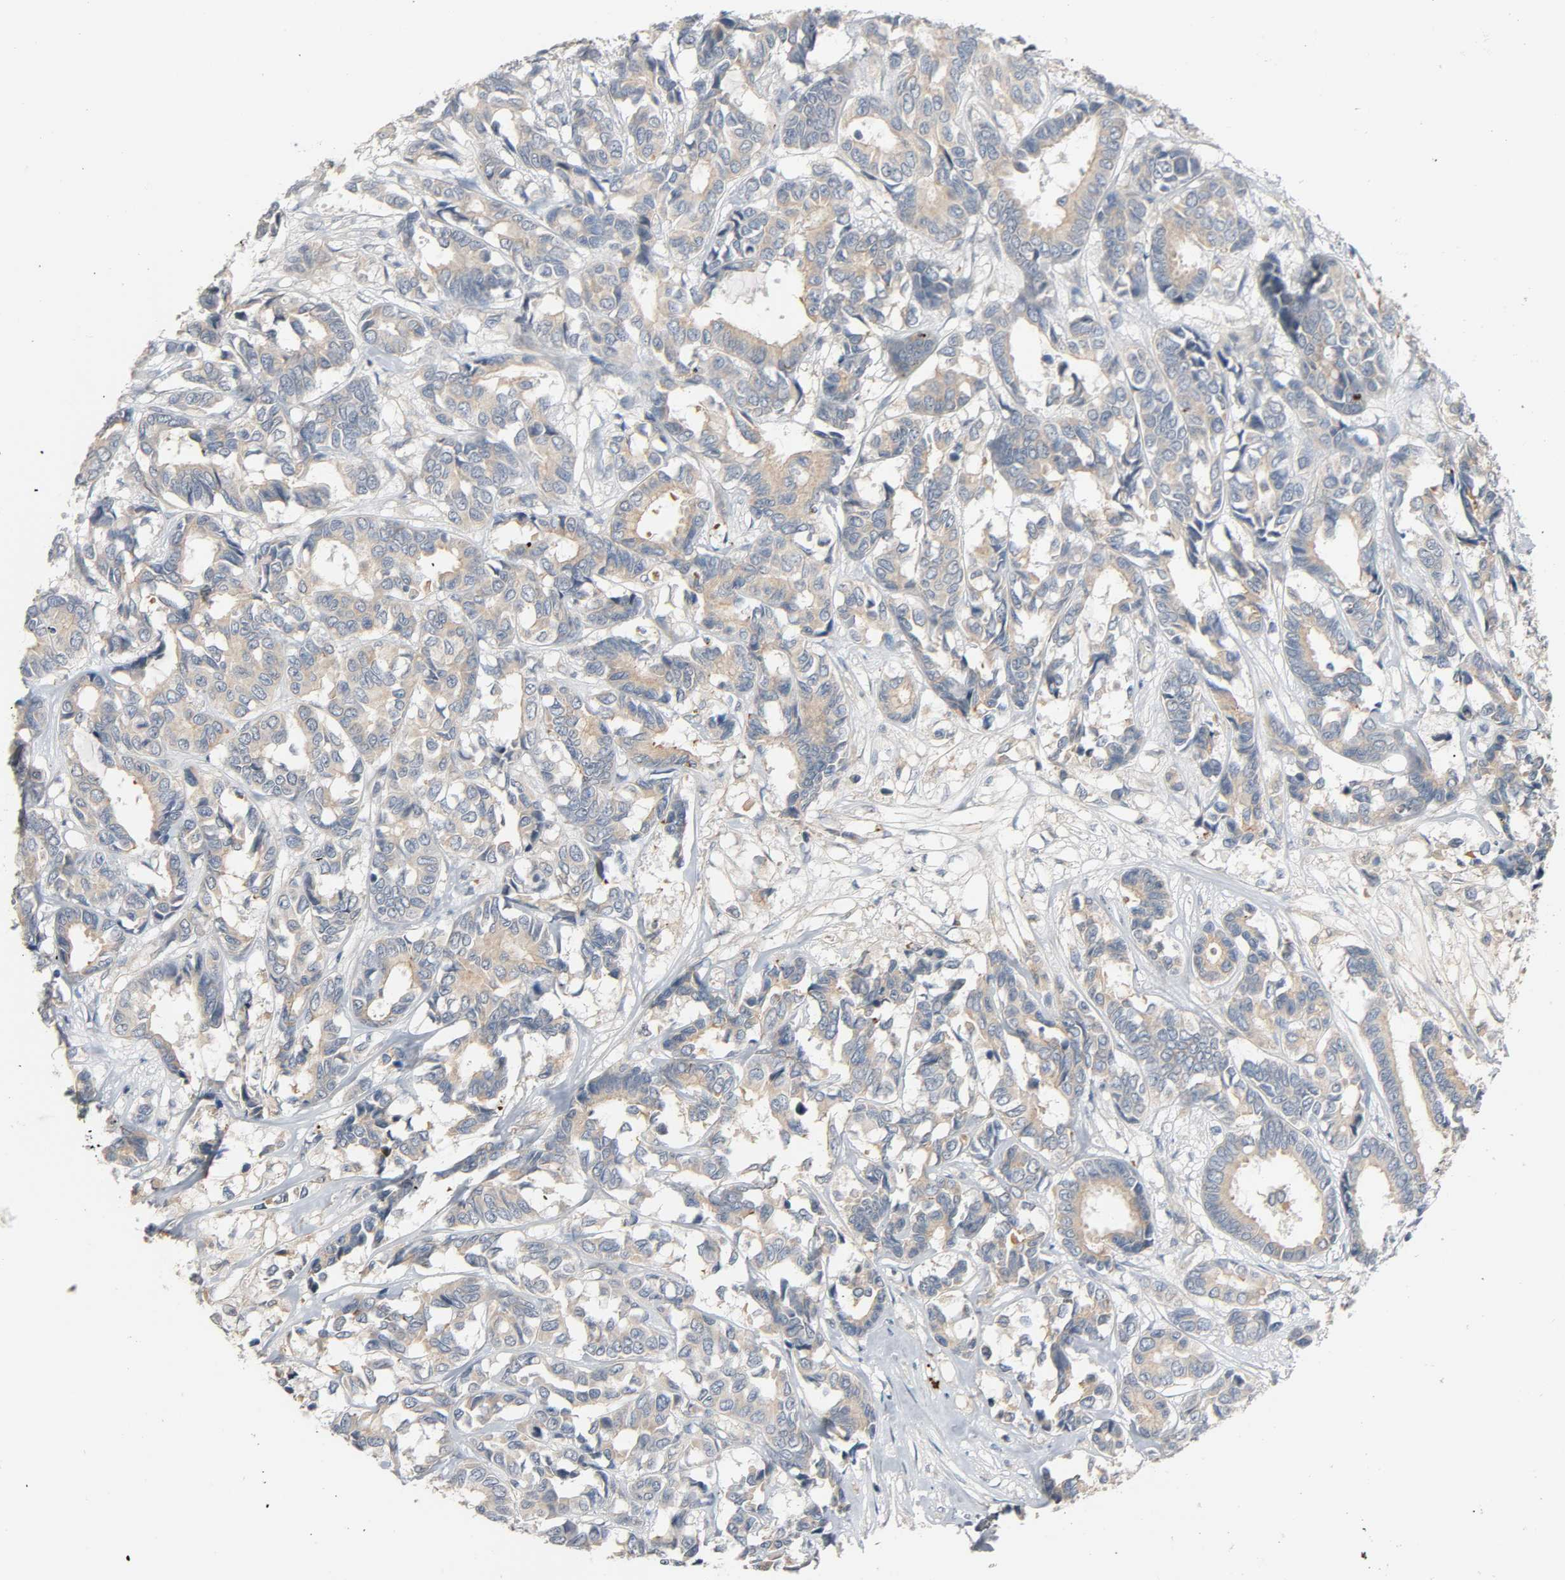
{"staining": {"intensity": "weak", "quantity": ">75%", "location": "cytoplasmic/membranous"}, "tissue": "breast cancer", "cell_type": "Tumor cells", "image_type": "cancer", "snomed": [{"axis": "morphology", "description": "Duct carcinoma"}, {"axis": "topography", "description": "Breast"}], "caption": "Breast cancer (intraductal carcinoma) stained for a protein displays weak cytoplasmic/membranous positivity in tumor cells. Using DAB (3,3'-diaminobenzidine) (brown) and hematoxylin (blue) stains, captured at high magnification using brightfield microscopy.", "gene": "LIMCH1", "patient": {"sex": "female", "age": 87}}